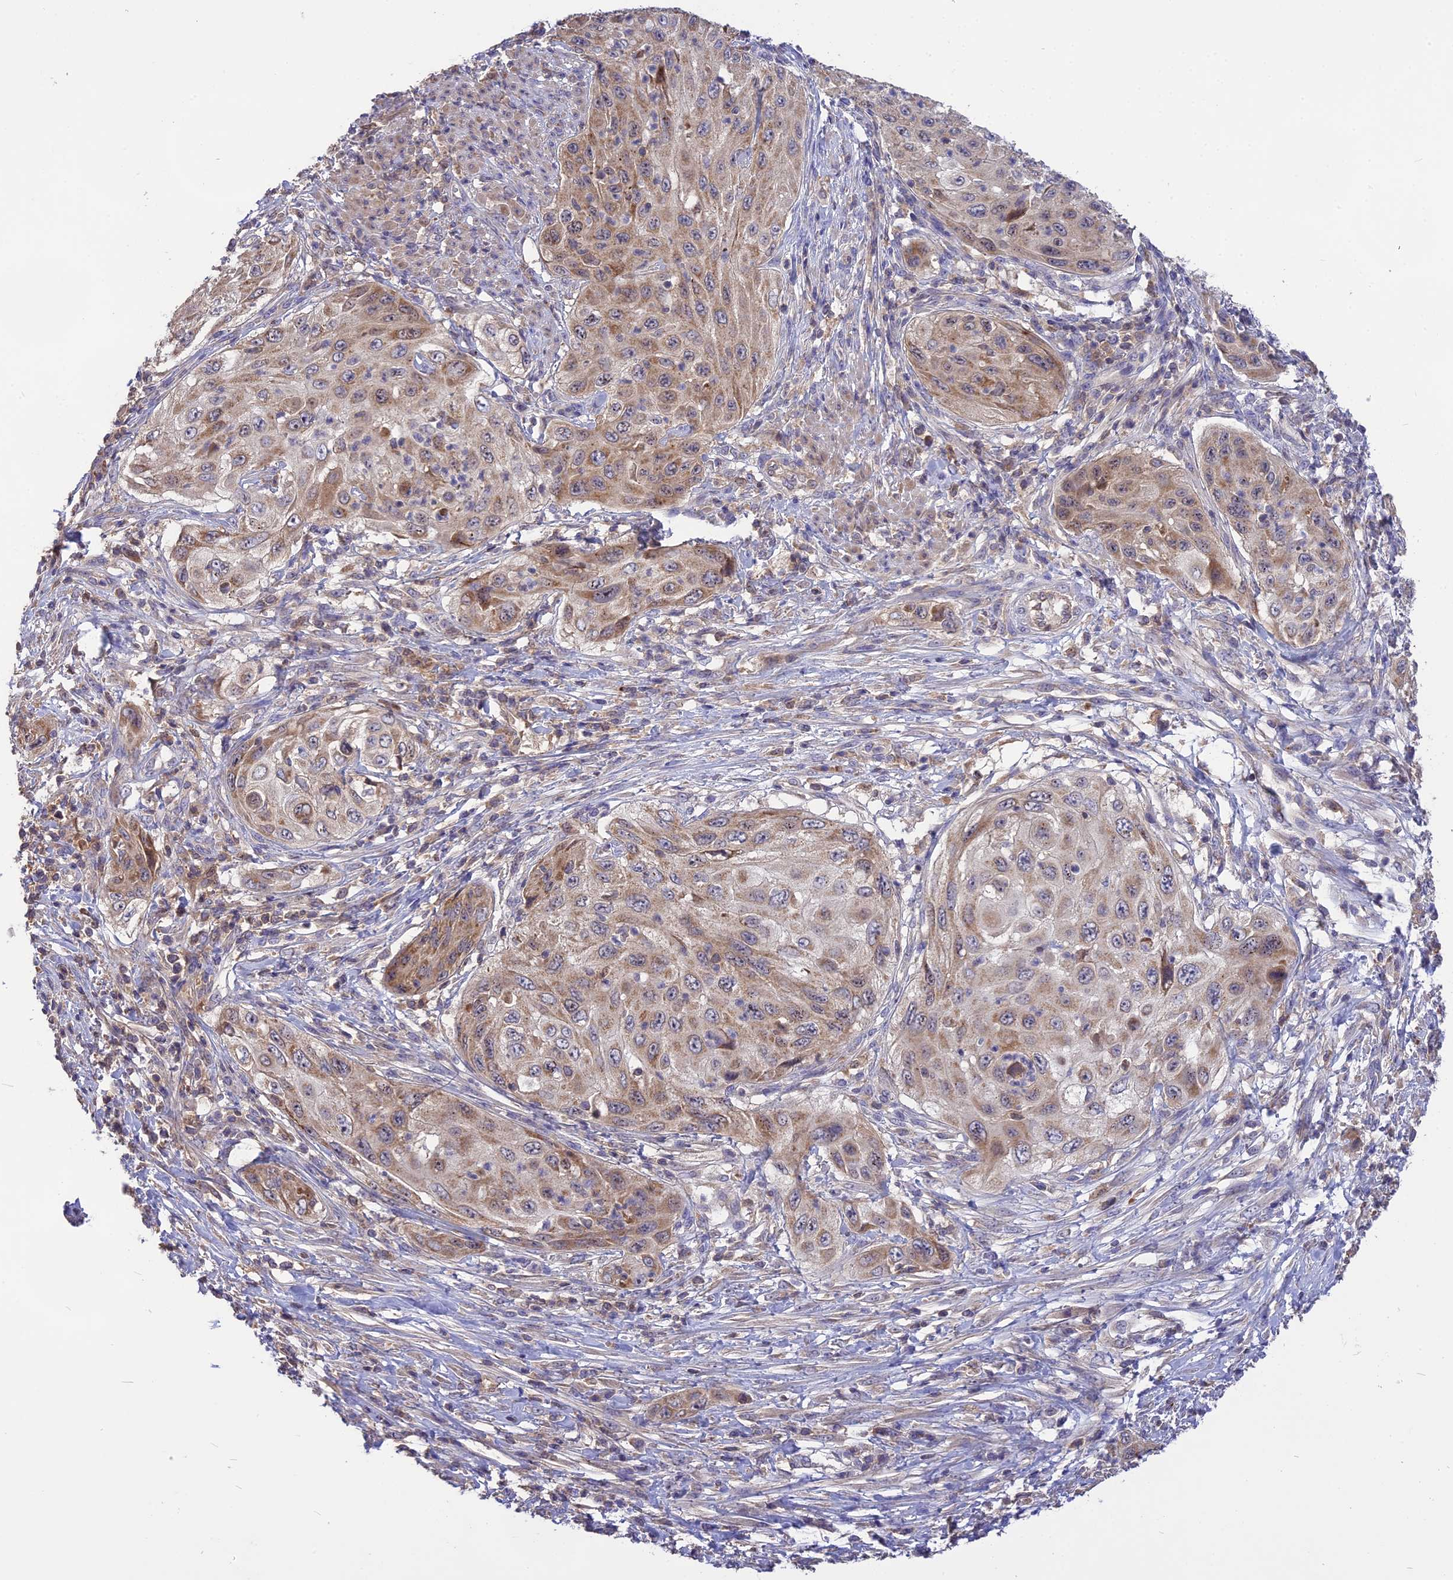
{"staining": {"intensity": "moderate", "quantity": "25%-75%", "location": "cytoplasmic/membranous"}, "tissue": "cervical cancer", "cell_type": "Tumor cells", "image_type": "cancer", "snomed": [{"axis": "morphology", "description": "Squamous cell carcinoma, NOS"}, {"axis": "topography", "description": "Cervix"}], "caption": "A micrograph showing moderate cytoplasmic/membranous positivity in about 25%-75% of tumor cells in squamous cell carcinoma (cervical), as visualized by brown immunohistochemical staining.", "gene": "NUDT8", "patient": {"sex": "female", "age": 42}}